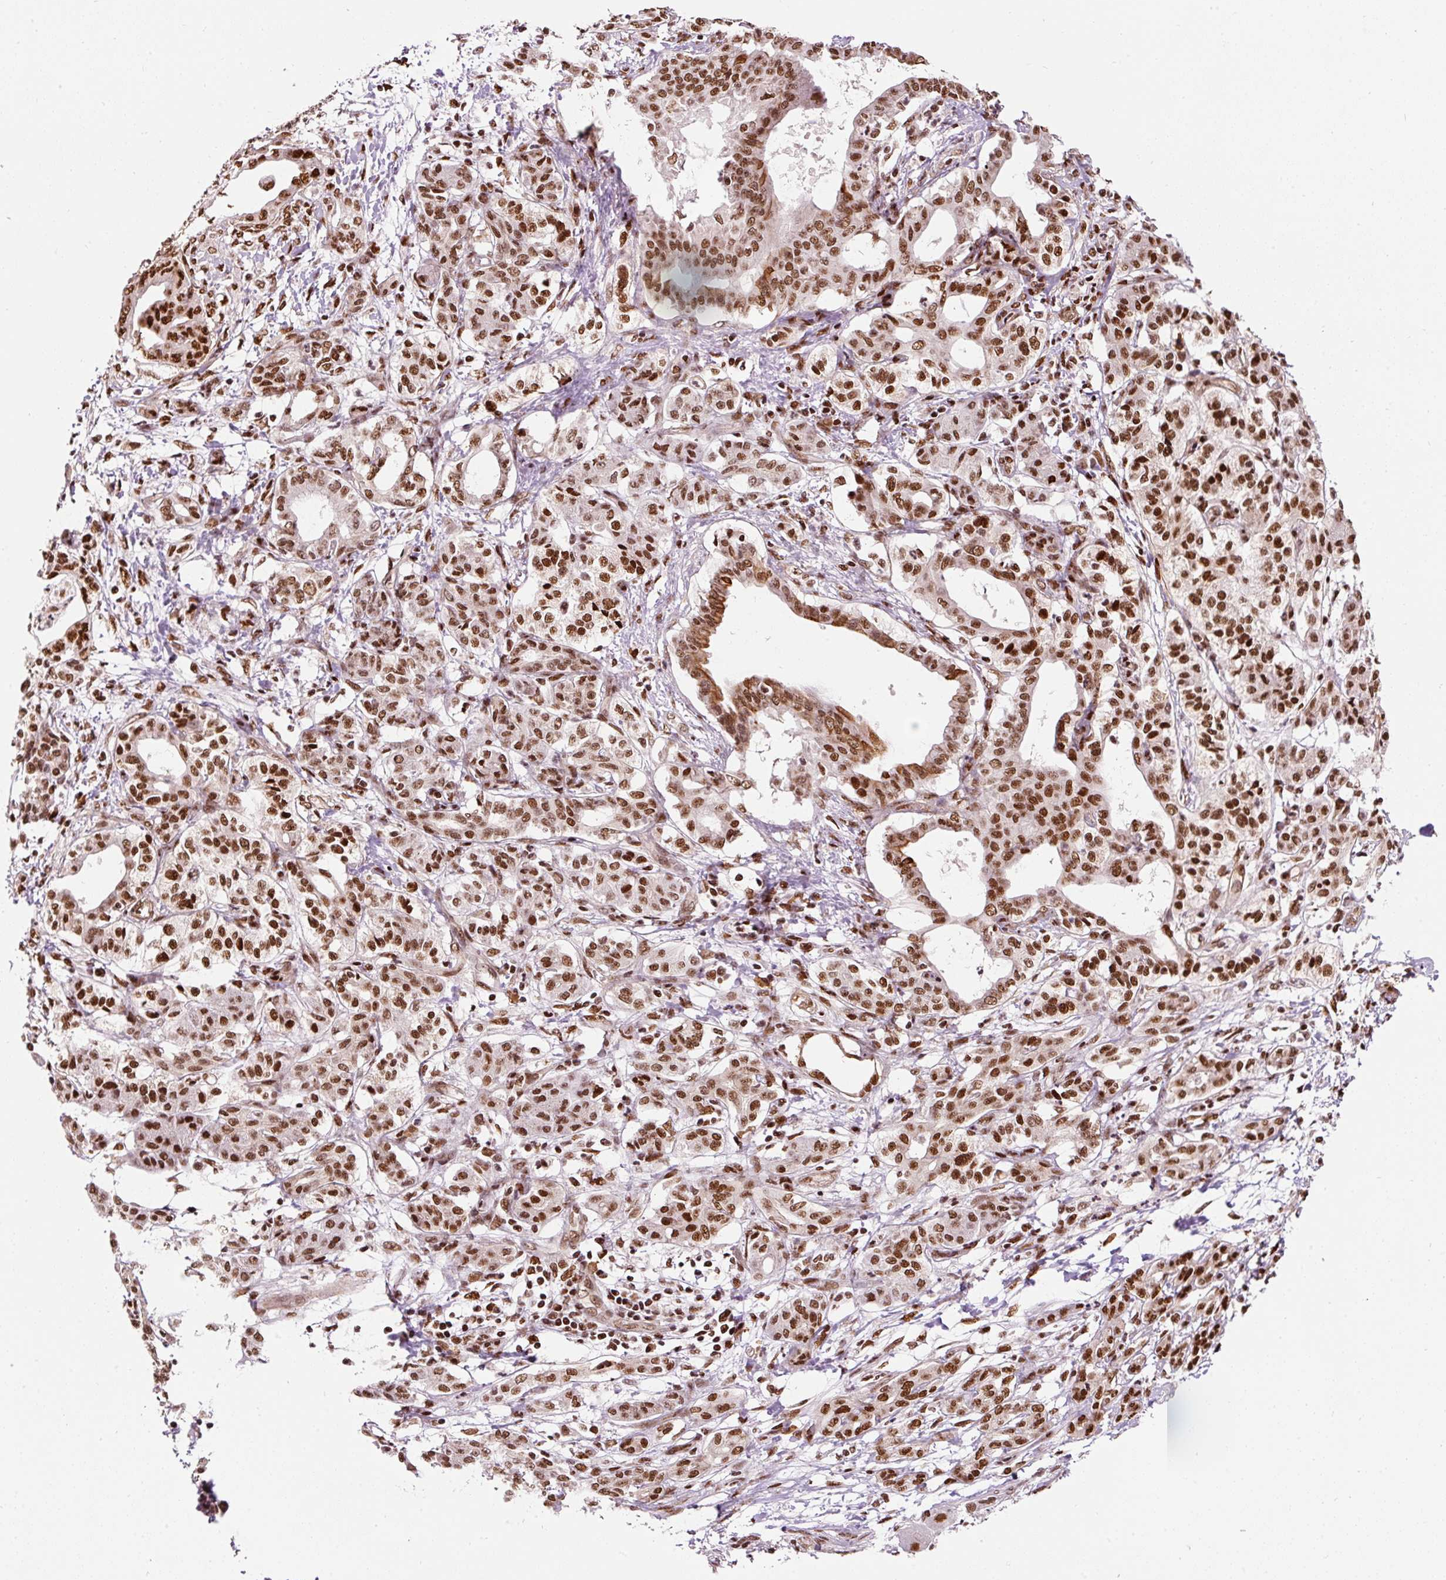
{"staining": {"intensity": "strong", "quantity": ">75%", "location": "nuclear"}, "tissue": "pancreatic cancer", "cell_type": "Tumor cells", "image_type": "cancer", "snomed": [{"axis": "morphology", "description": "Adenocarcinoma, NOS"}, {"axis": "topography", "description": "Pancreas"}], "caption": "The histopathology image demonstrates staining of pancreatic cancer, revealing strong nuclear protein staining (brown color) within tumor cells.", "gene": "HNRNPC", "patient": {"sex": "male", "age": 58}}